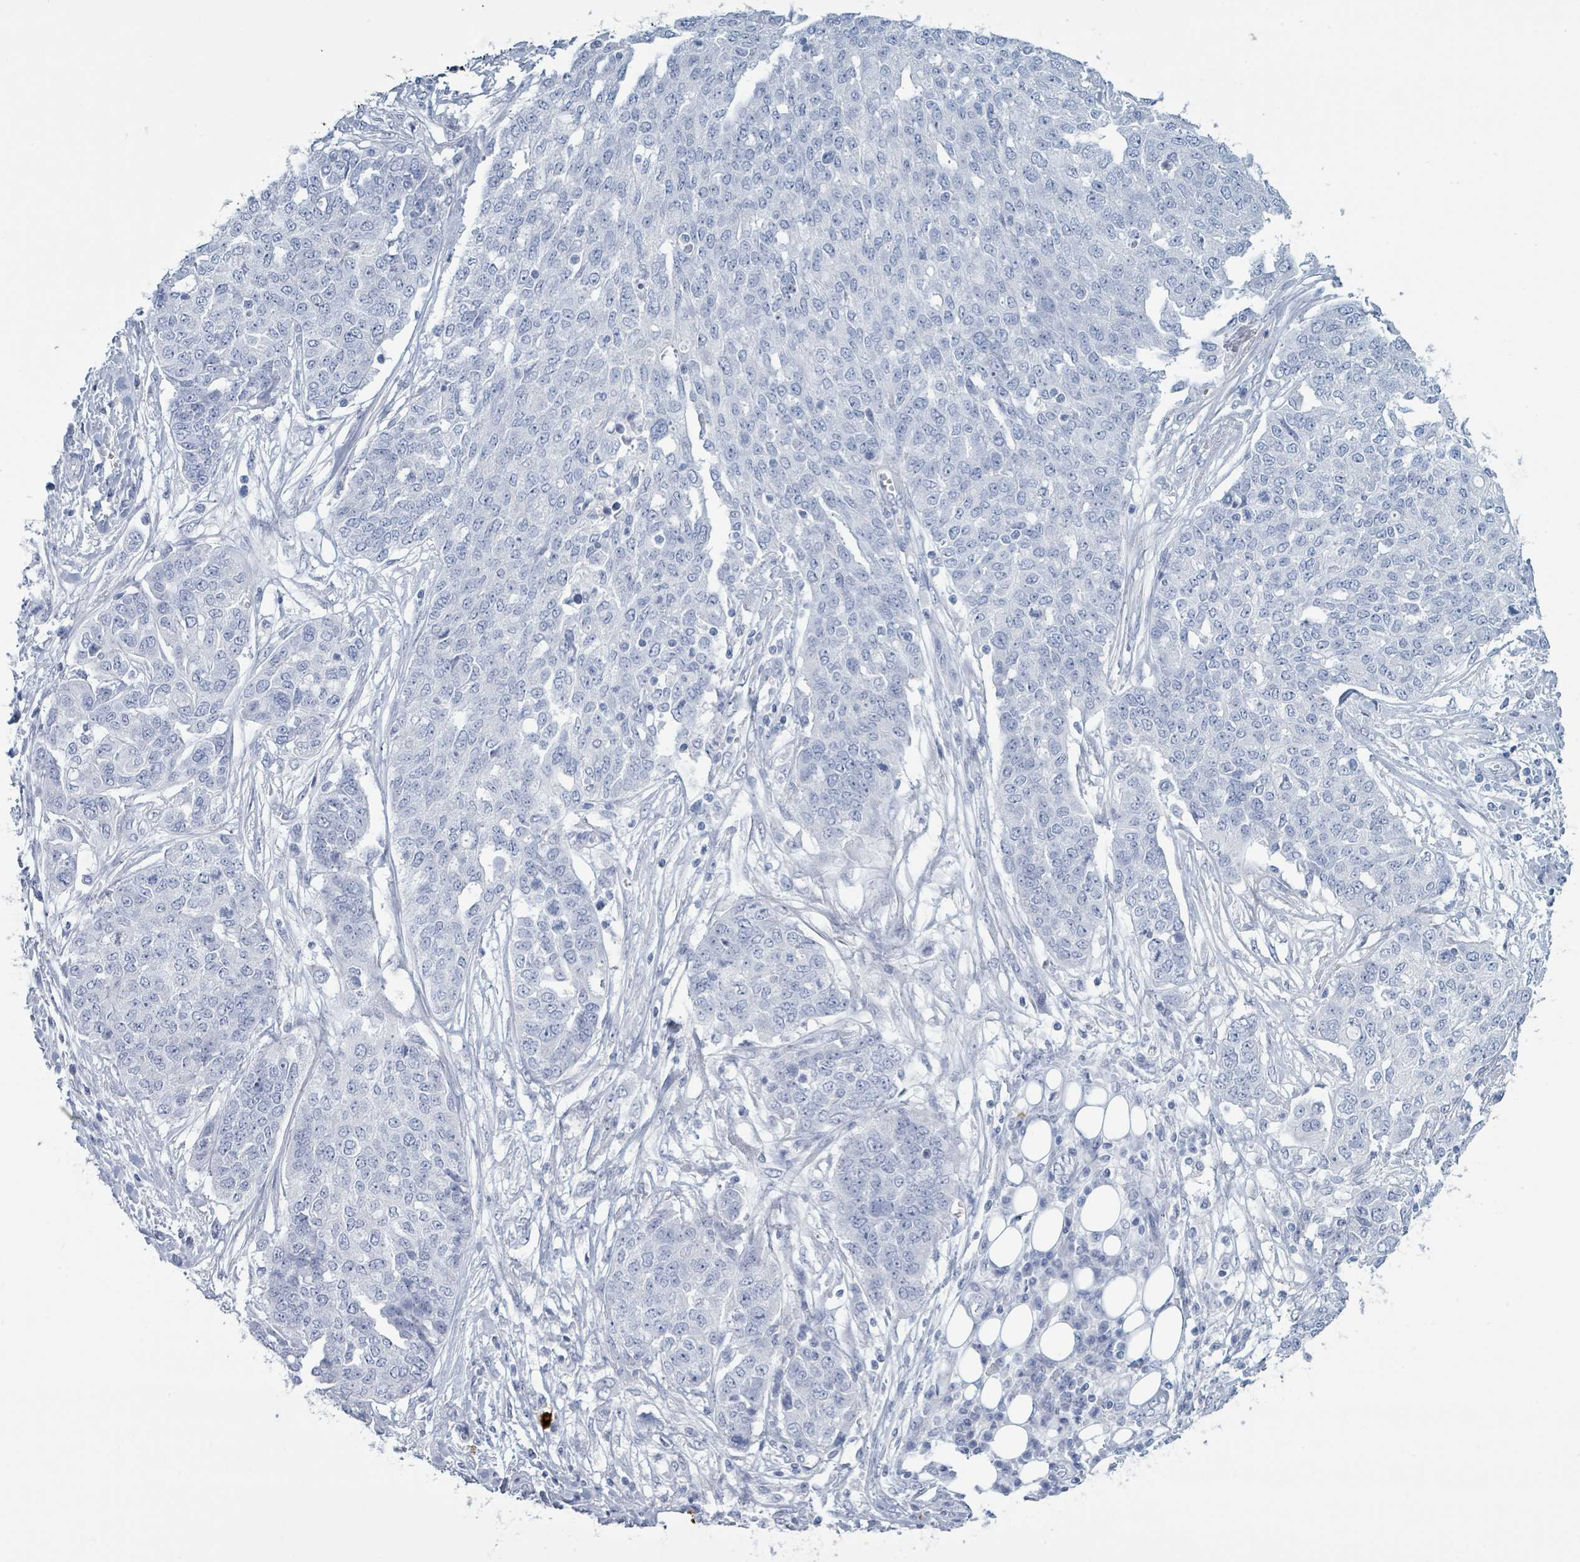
{"staining": {"intensity": "negative", "quantity": "none", "location": "none"}, "tissue": "ovarian cancer", "cell_type": "Tumor cells", "image_type": "cancer", "snomed": [{"axis": "morphology", "description": "Cystadenocarcinoma, serous, NOS"}, {"axis": "topography", "description": "Soft tissue"}, {"axis": "topography", "description": "Ovary"}], "caption": "Tumor cells are negative for protein expression in human ovarian serous cystadenocarcinoma.", "gene": "VPS13D", "patient": {"sex": "female", "age": 57}}